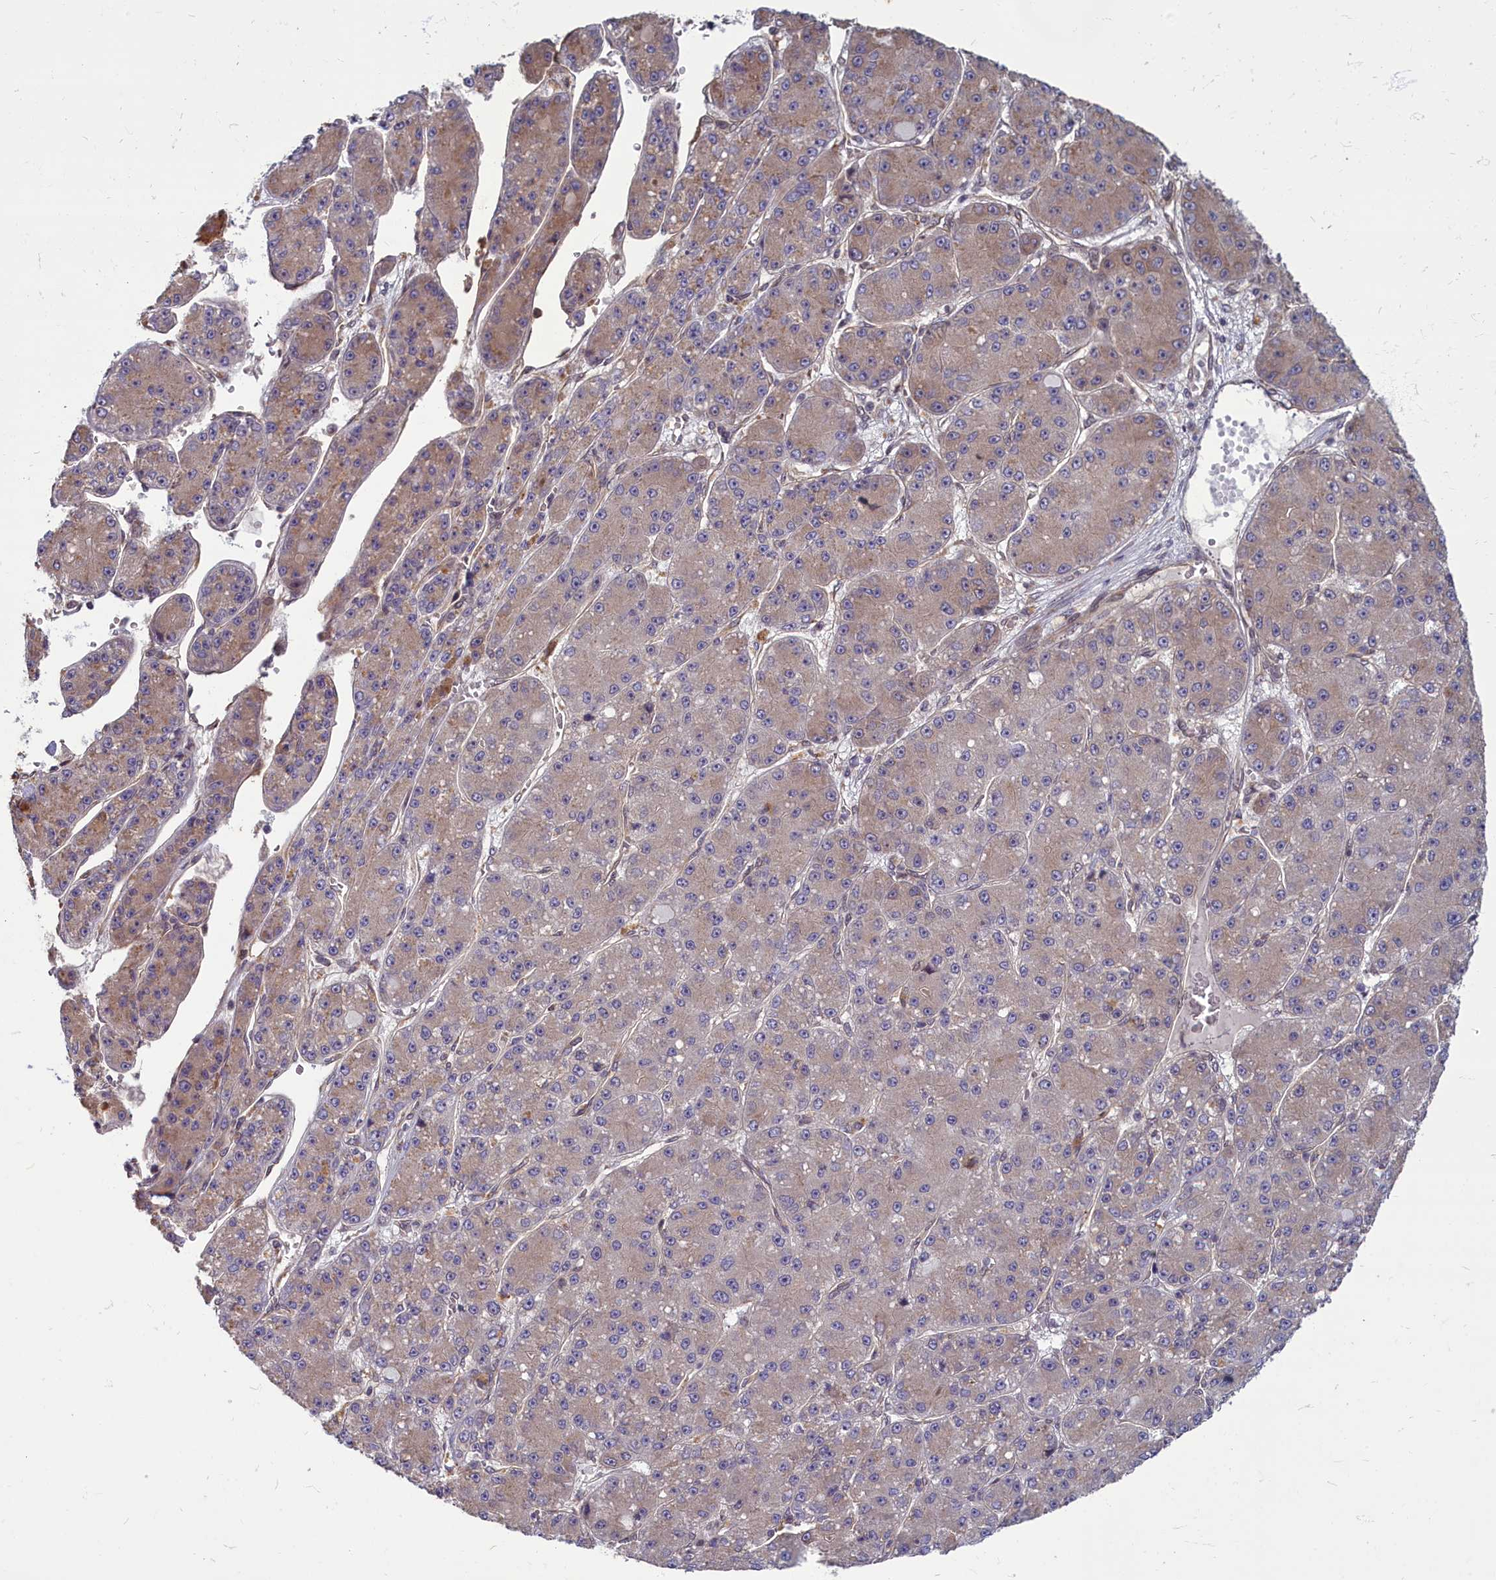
{"staining": {"intensity": "weak", "quantity": ">75%", "location": "cytoplasmic/membranous"}, "tissue": "liver cancer", "cell_type": "Tumor cells", "image_type": "cancer", "snomed": [{"axis": "morphology", "description": "Carcinoma, Hepatocellular, NOS"}, {"axis": "topography", "description": "Liver"}], "caption": "Immunohistochemistry micrograph of liver cancer stained for a protein (brown), which exhibits low levels of weak cytoplasmic/membranous staining in about >75% of tumor cells.", "gene": "MYCBP", "patient": {"sex": "male", "age": 67}}